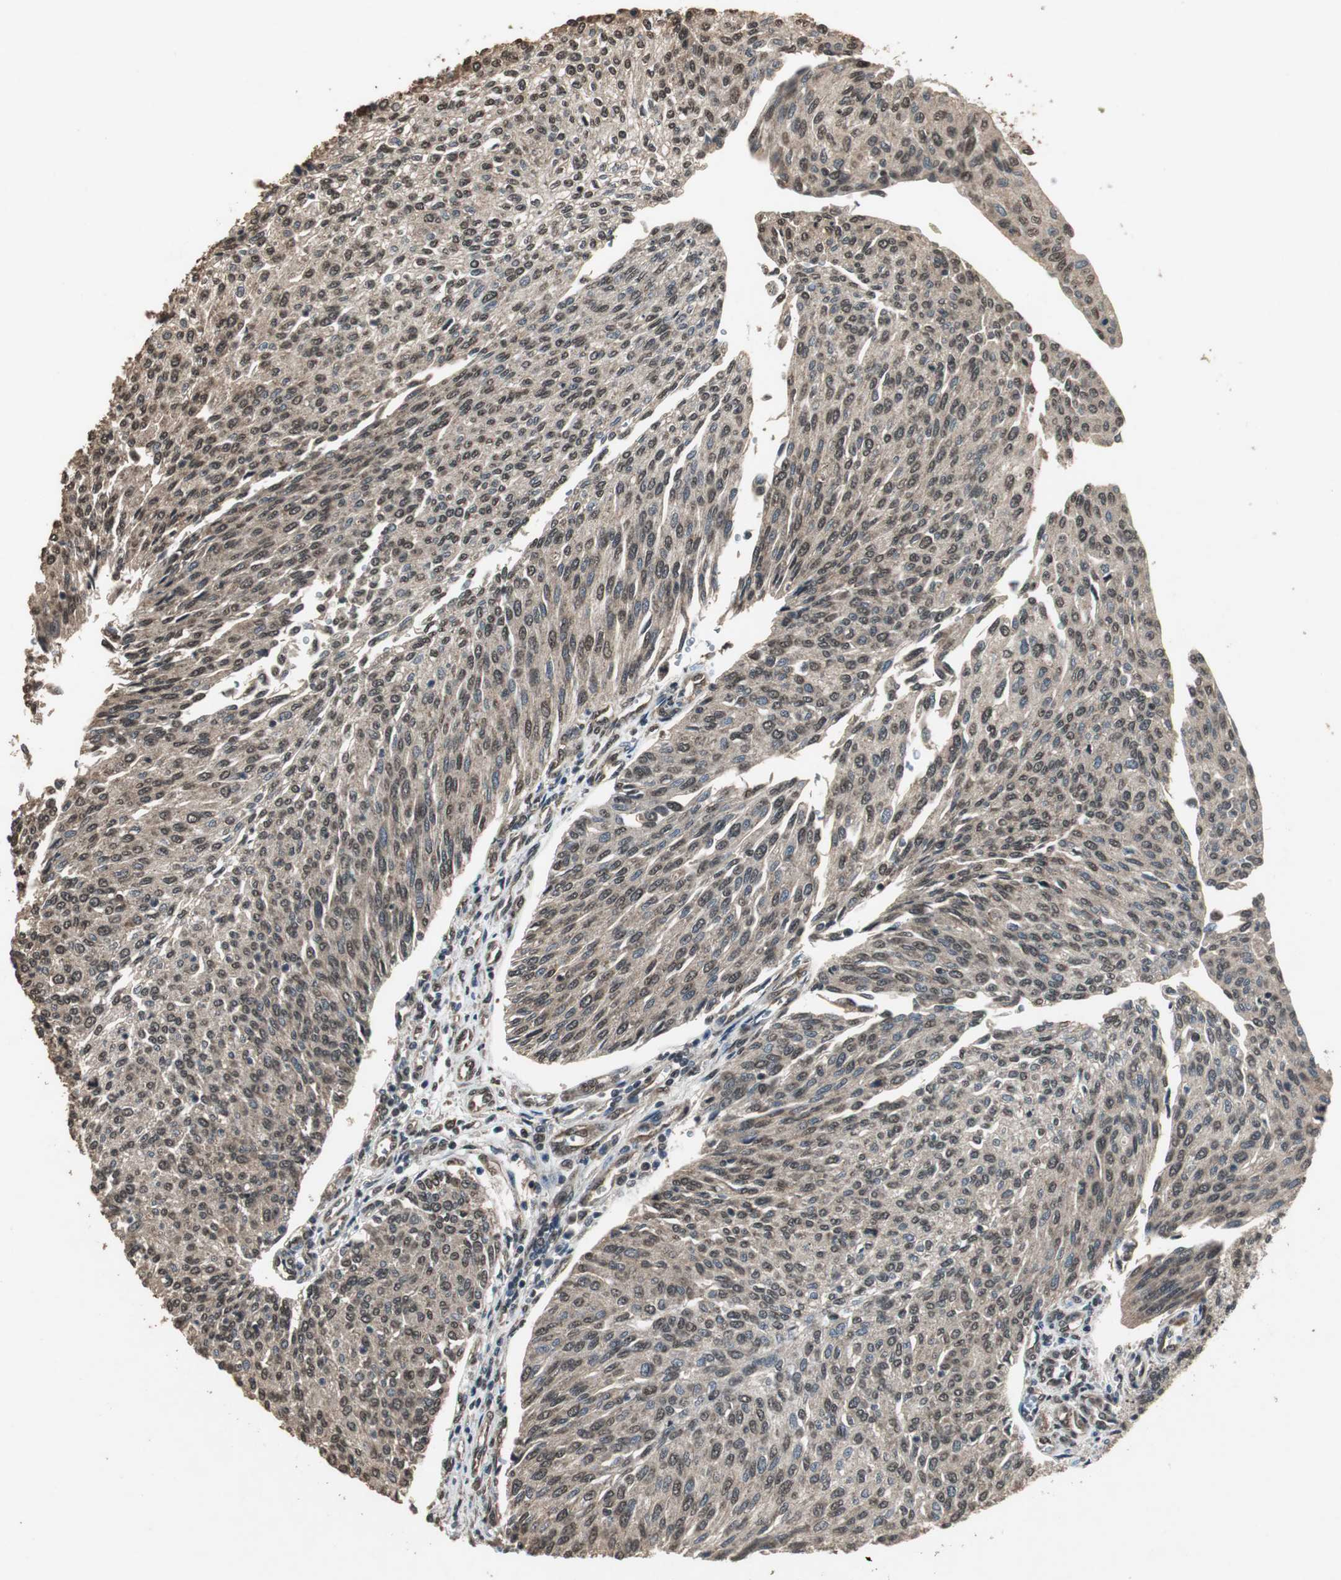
{"staining": {"intensity": "moderate", "quantity": ">75%", "location": "cytoplasmic/membranous,nuclear"}, "tissue": "urothelial cancer", "cell_type": "Tumor cells", "image_type": "cancer", "snomed": [{"axis": "morphology", "description": "Urothelial carcinoma, Low grade"}, {"axis": "topography", "description": "Urinary bladder"}], "caption": "The micrograph shows staining of urothelial cancer, revealing moderate cytoplasmic/membranous and nuclear protein expression (brown color) within tumor cells.", "gene": "PPP1R13B", "patient": {"sex": "female", "age": 79}}